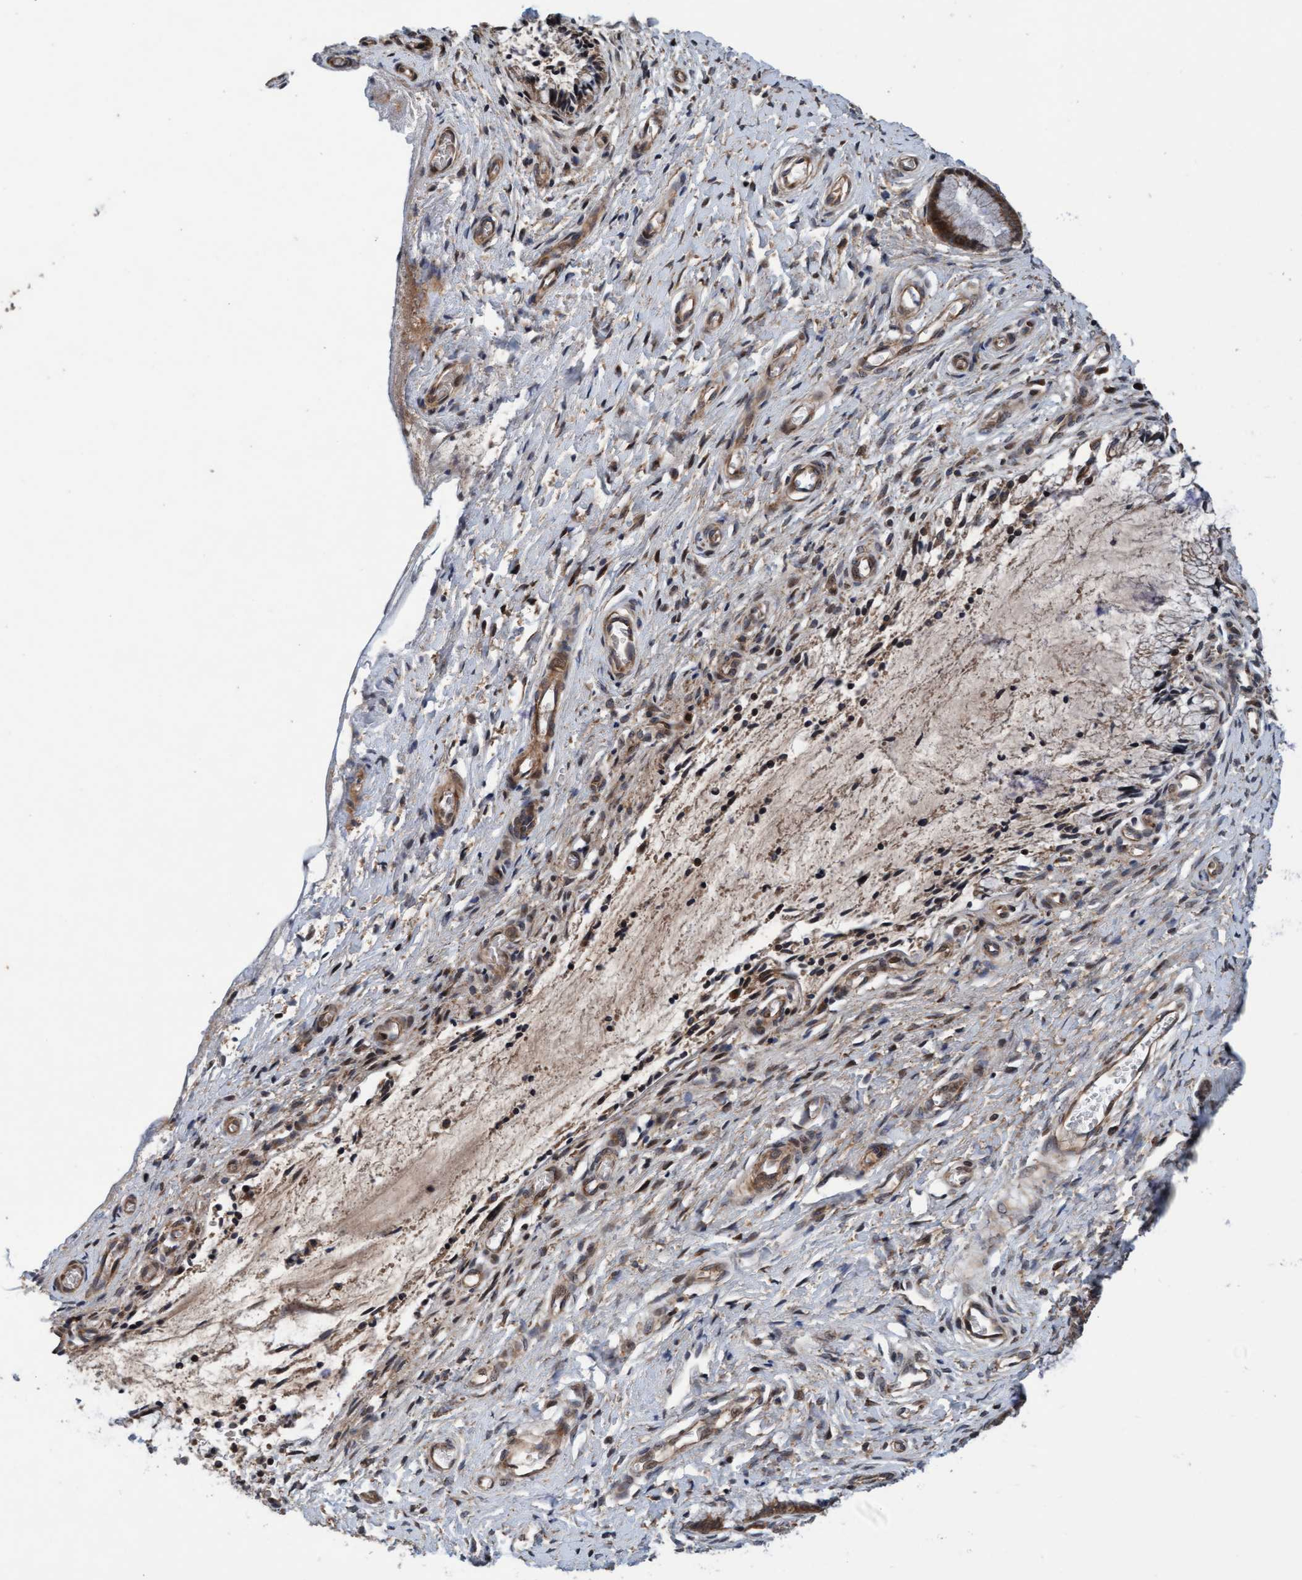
{"staining": {"intensity": "moderate", "quantity": ">75%", "location": "cytoplasmic/membranous"}, "tissue": "cervix", "cell_type": "Glandular cells", "image_type": "normal", "snomed": [{"axis": "morphology", "description": "Normal tissue, NOS"}, {"axis": "topography", "description": "Cervix"}], "caption": "Benign cervix shows moderate cytoplasmic/membranous staining in about >75% of glandular cells, visualized by immunohistochemistry.", "gene": "MLXIP", "patient": {"sex": "female", "age": 55}}